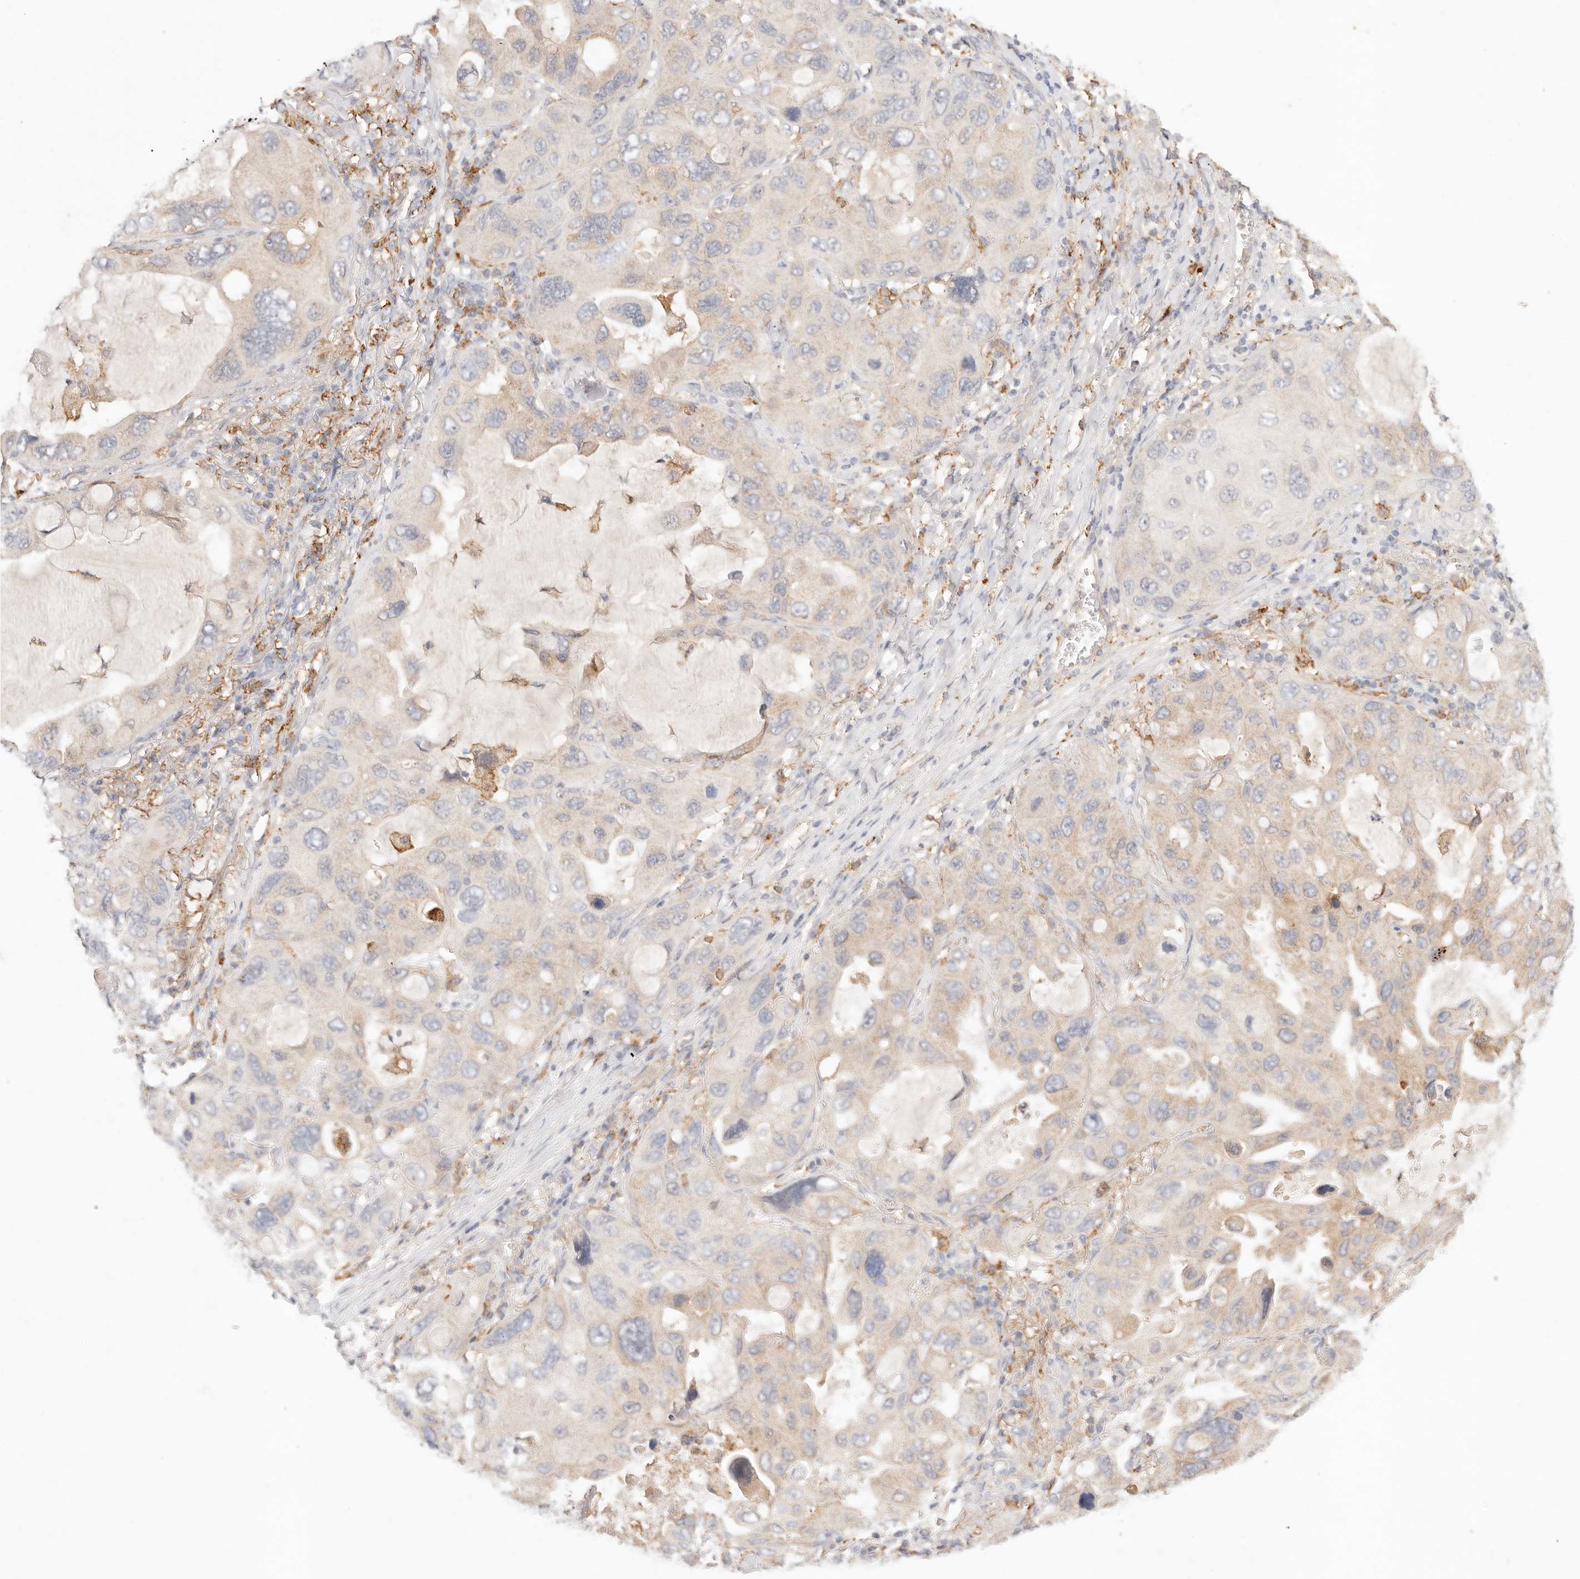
{"staining": {"intensity": "weak", "quantity": "25%-75%", "location": "cytoplasmic/membranous"}, "tissue": "lung cancer", "cell_type": "Tumor cells", "image_type": "cancer", "snomed": [{"axis": "morphology", "description": "Squamous cell carcinoma, NOS"}, {"axis": "topography", "description": "Lung"}], "caption": "Immunohistochemistry (IHC) (DAB (3,3'-diaminobenzidine)) staining of lung cancer demonstrates weak cytoplasmic/membranous protein positivity in approximately 25%-75% of tumor cells. Nuclei are stained in blue.", "gene": "HK2", "patient": {"sex": "female", "age": 73}}